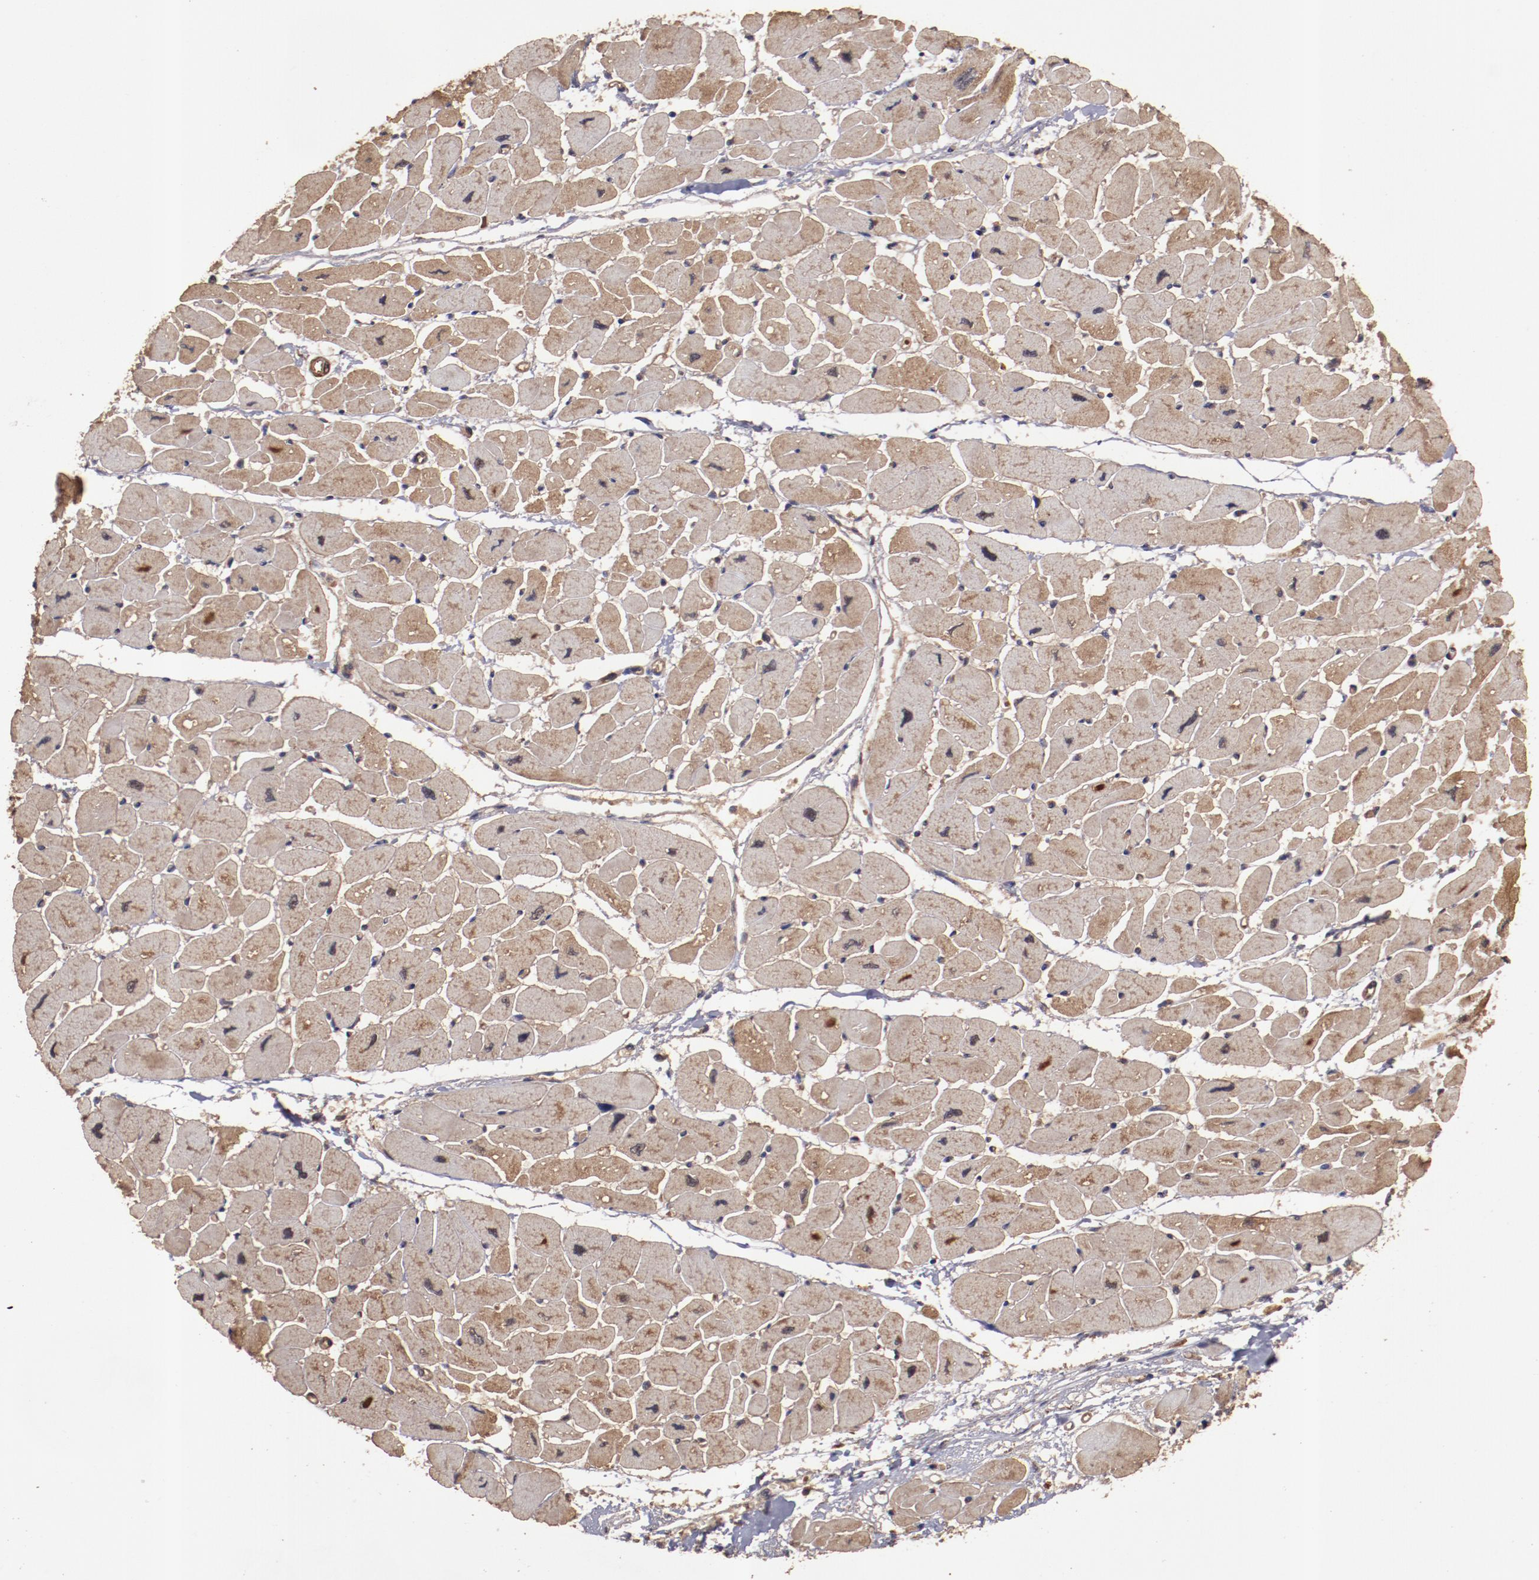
{"staining": {"intensity": "moderate", "quantity": ">75%", "location": "cytoplasmic/membranous"}, "tissue": "heart muscle", "cell_type": "Cardiomyocytes", "image_type": "normal", "snomed": [{"axis": "morphology", "description": "Normal tissue, NOS"}, {"axis": "topography", "description": "Heart"}], "caption": "IHC image of normal heart muscle: heart muscle stained using immunohistochemistry demonstrates medium levels of moderate protein expression localized specifically in the cytoplasmic/membranous of cardiomyocytes, appearing as a cytoplasmic/membranous brown color.", "gene": "TXNDC16", "patient": {"sex": "female", "age": 54}}